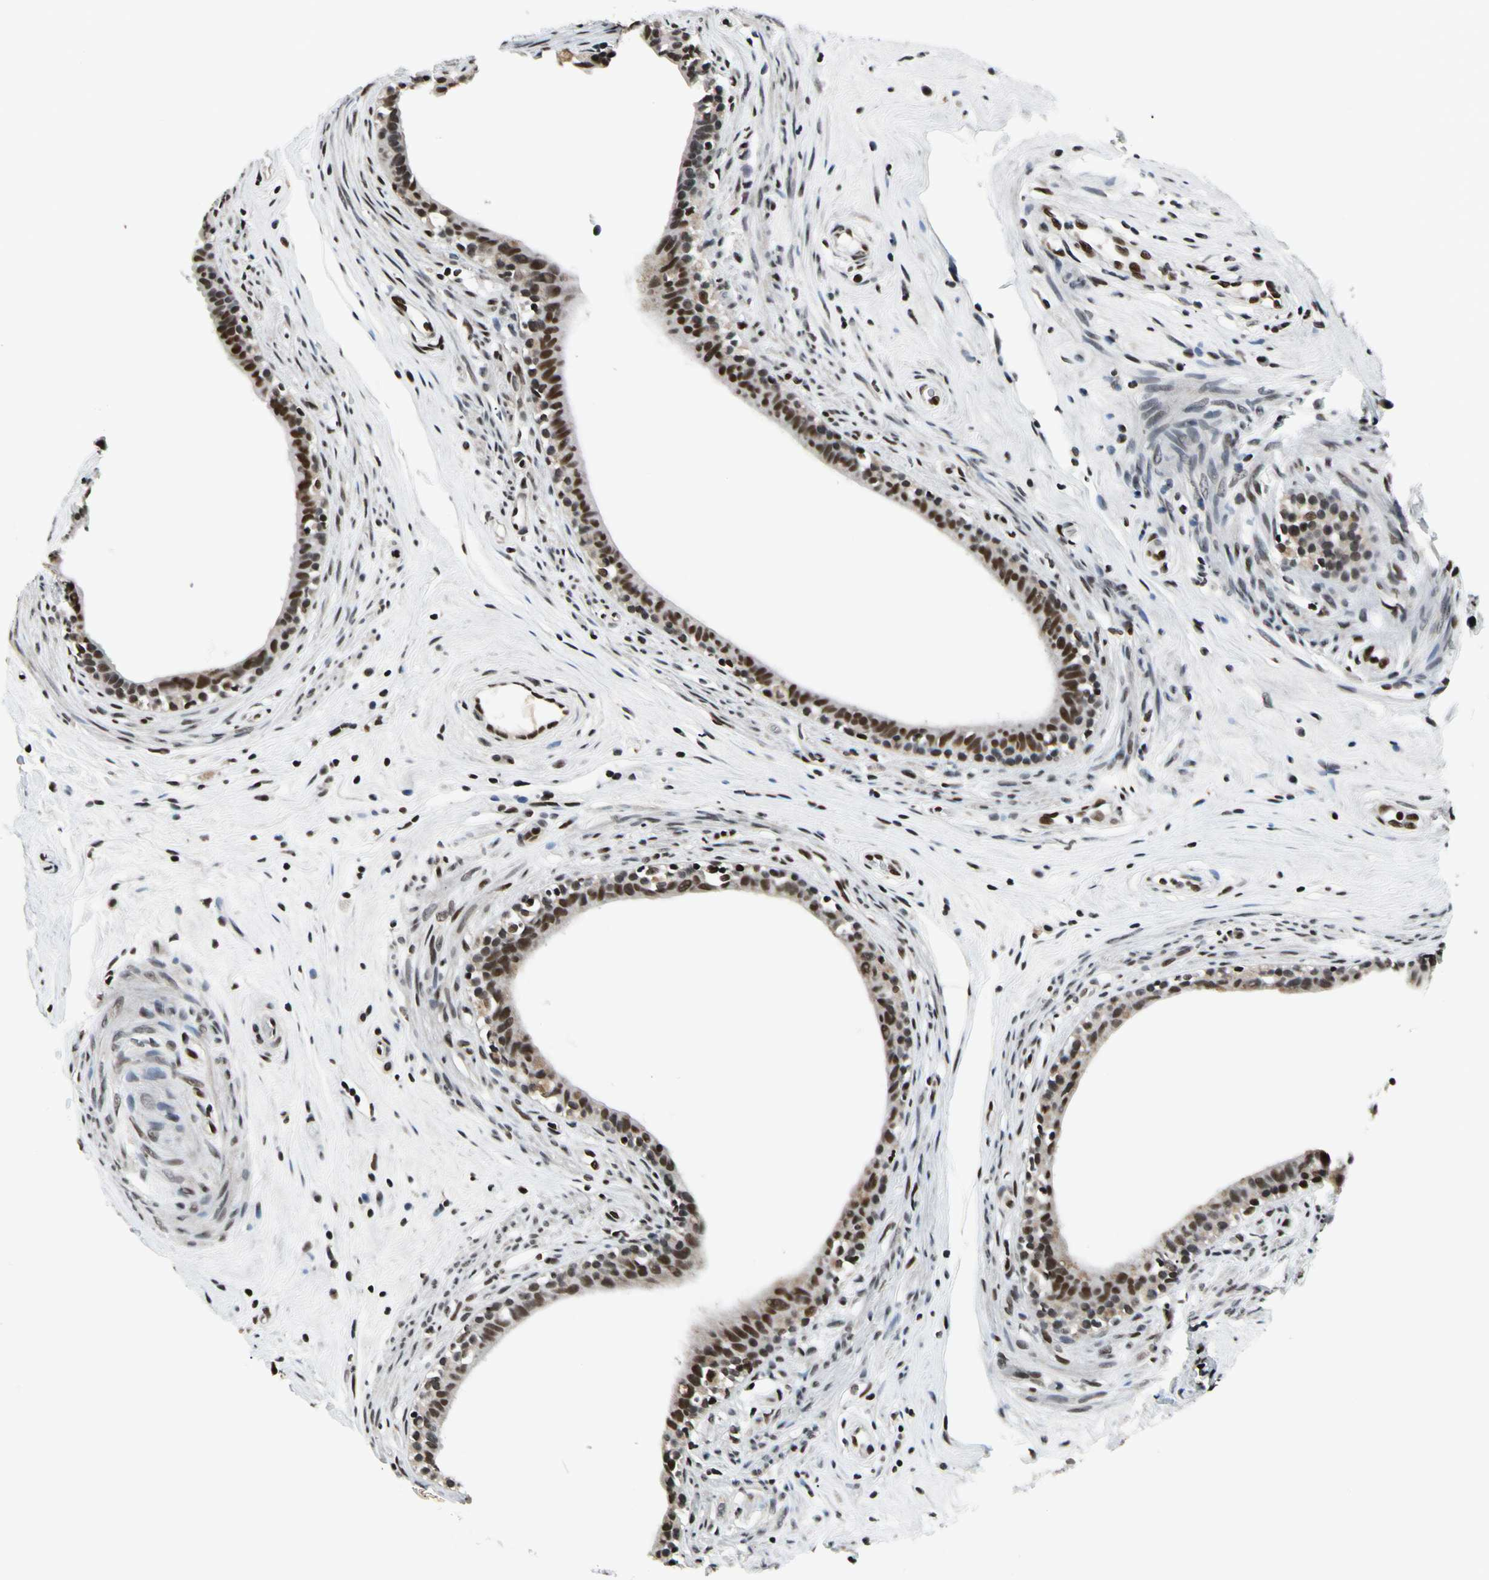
{"staining": {"intensity": "moderate", "quantity": ">75%", "location": "nuclear"}, "tissue": "epididymis", "cell_type": "Glandular cells", "image_type": "normal", "snomed": [{"axis": "morphology", "description": "Normal tissue, NOS"}, {"axis": "morphology", "description": "Inflammation, NOS"}, {"axis": "topography", "description": "Epididymis"}], "caption": "Immunohistochemistry (IHC) staining of unremarkable epididymis, which demonstrates medium levels of moderate nuclear positivity in about >75% of glandular cells indicating moderate nuclear protein positivity. The staining was performed using DAB (brown) for protein detection and nuclei were counterstained in hematoxylin (blue).", "gene": "RECQL", "patient": {"sex": "male", "age": 84}}